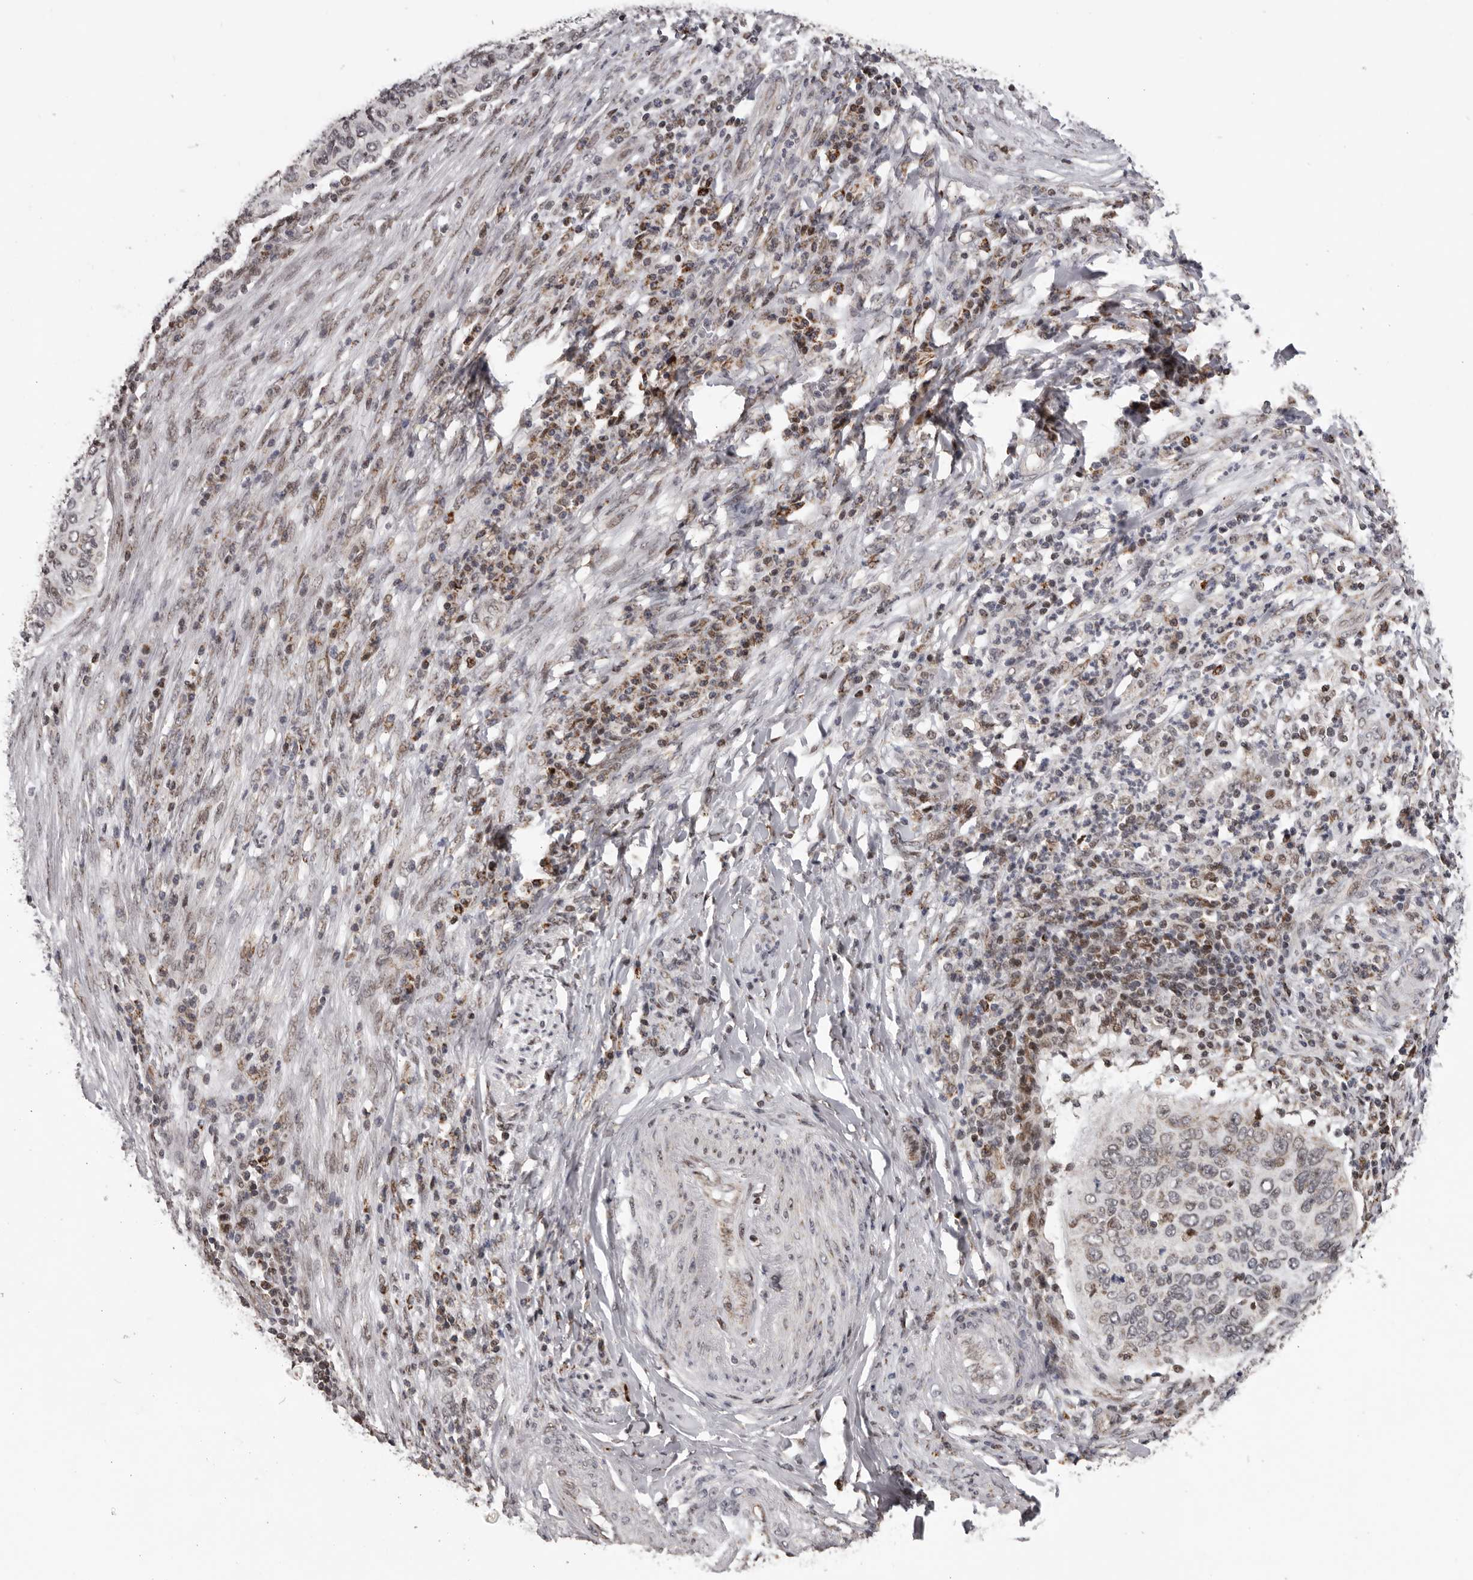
{"staining": {"intensity": "weak", "quantity": "<25%", "location": "nuclear"}, "tissue": "cervical cancer", "cell_type": "Tumor cells", "image_type": "cancer", "snomed": [{"axis": "morphology", "description": "Squamous cell carcinoma, NOS"}, {"axis": "topography", "description": "Cervix"}], "caption": "An image of cervical cancer (squamous cell carcinoma) stained for a protein reveals no brown staining in tumor cells. Nuclei are stained in blue.", "gene": "C17orf99", "patient": {"sex": "female", "age": 38}}